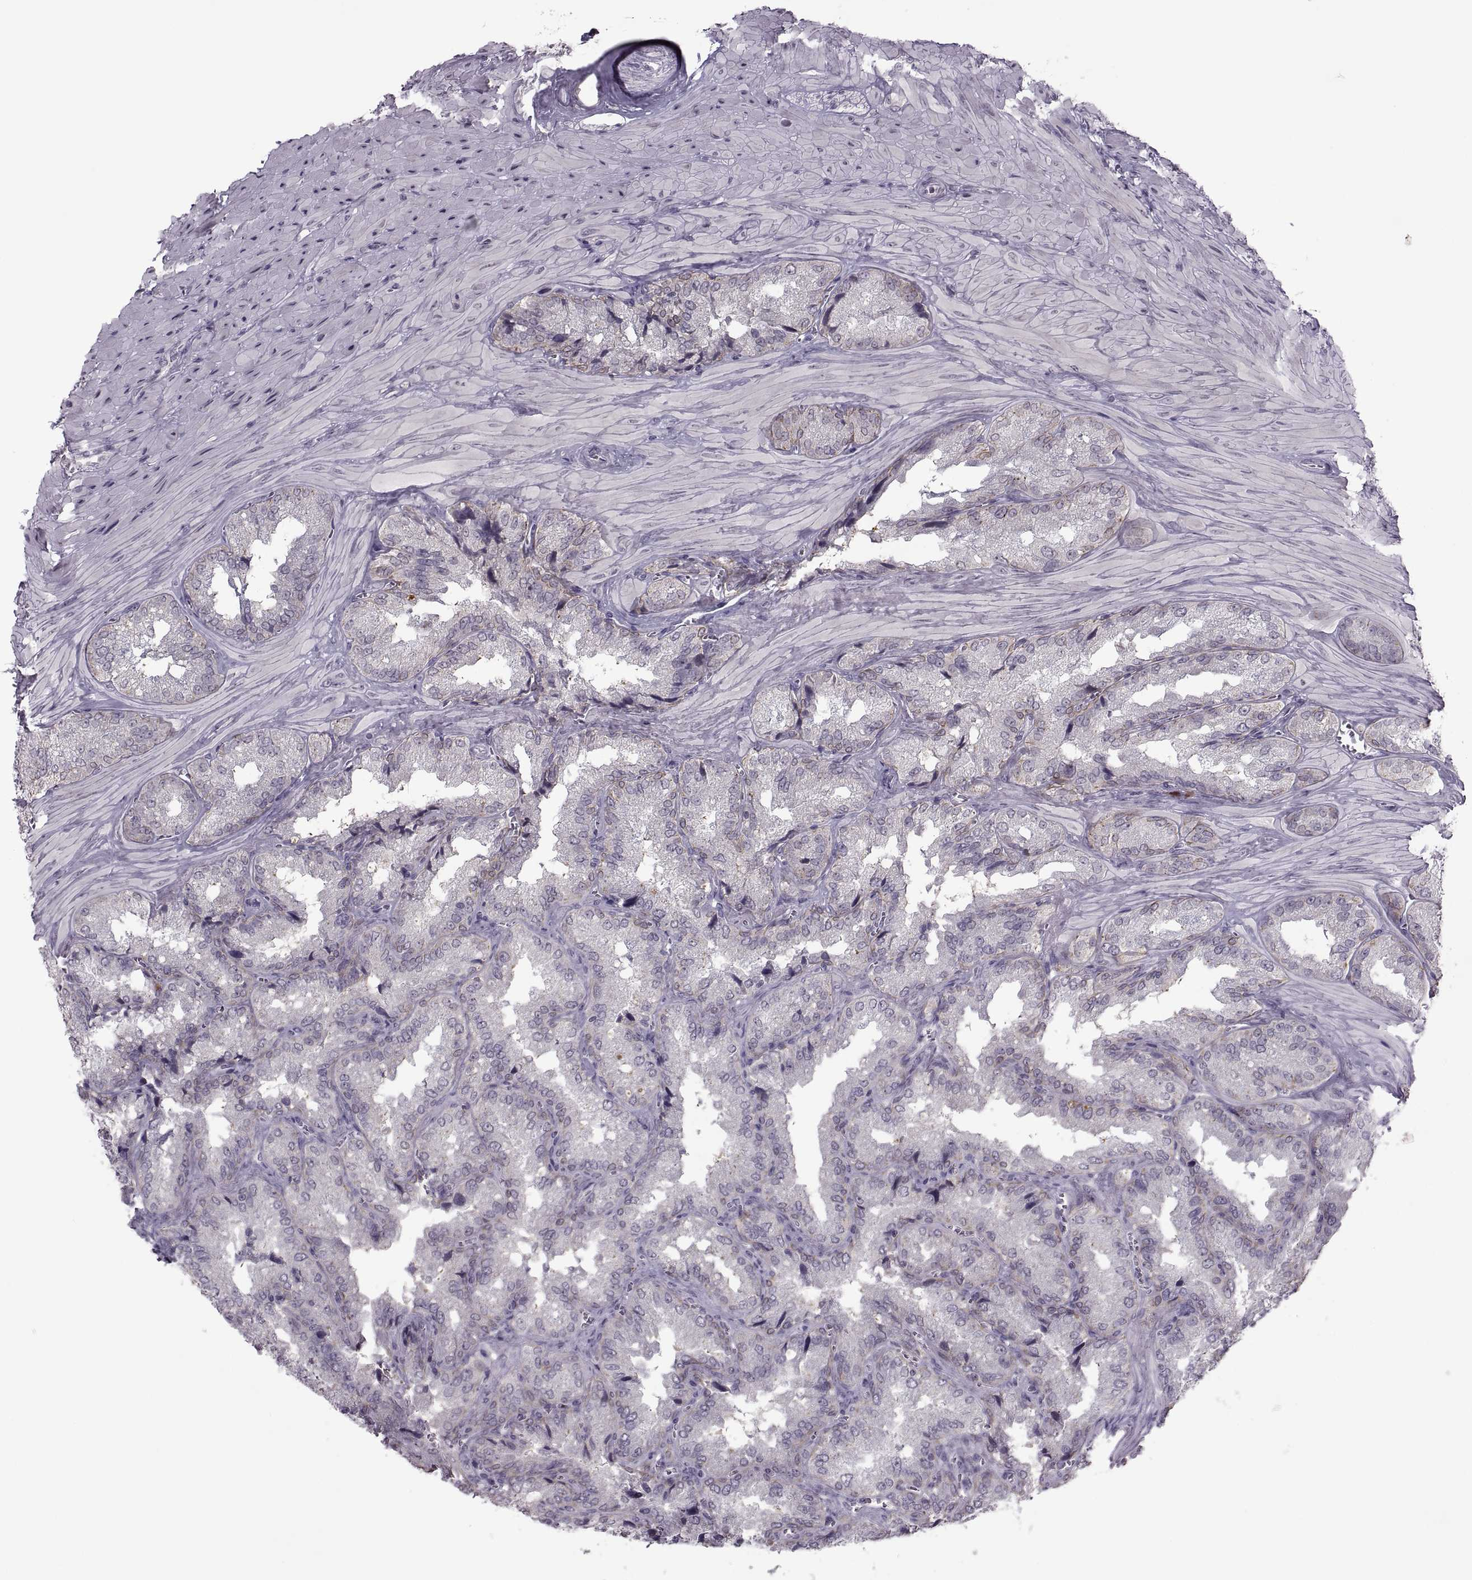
{"staining": {"intensity": "weak", "quantity": "<25%", "location": "cytoplasmic/membranous"}, "tissue": "seminal vesicle", "cell_type": "Glandular cells", "image_type": "normal", "snomed": [{"axis": "morphology", "description": "Normal tissue, NOS"}, {"axis": "topography", "description": "Seminal veicle"}], "caption": "The micrograph shows no significant staining in glandular cells of seminal vesicle. Brightfield microscopy of immunohistochemistry stained with DAB (3,3'-diaminobenzidine) (brown) and hematoxylin (blue), captured at high magnification.", "gene": "MGAT4D", "patient": {"sex": "male", "age": 37}}